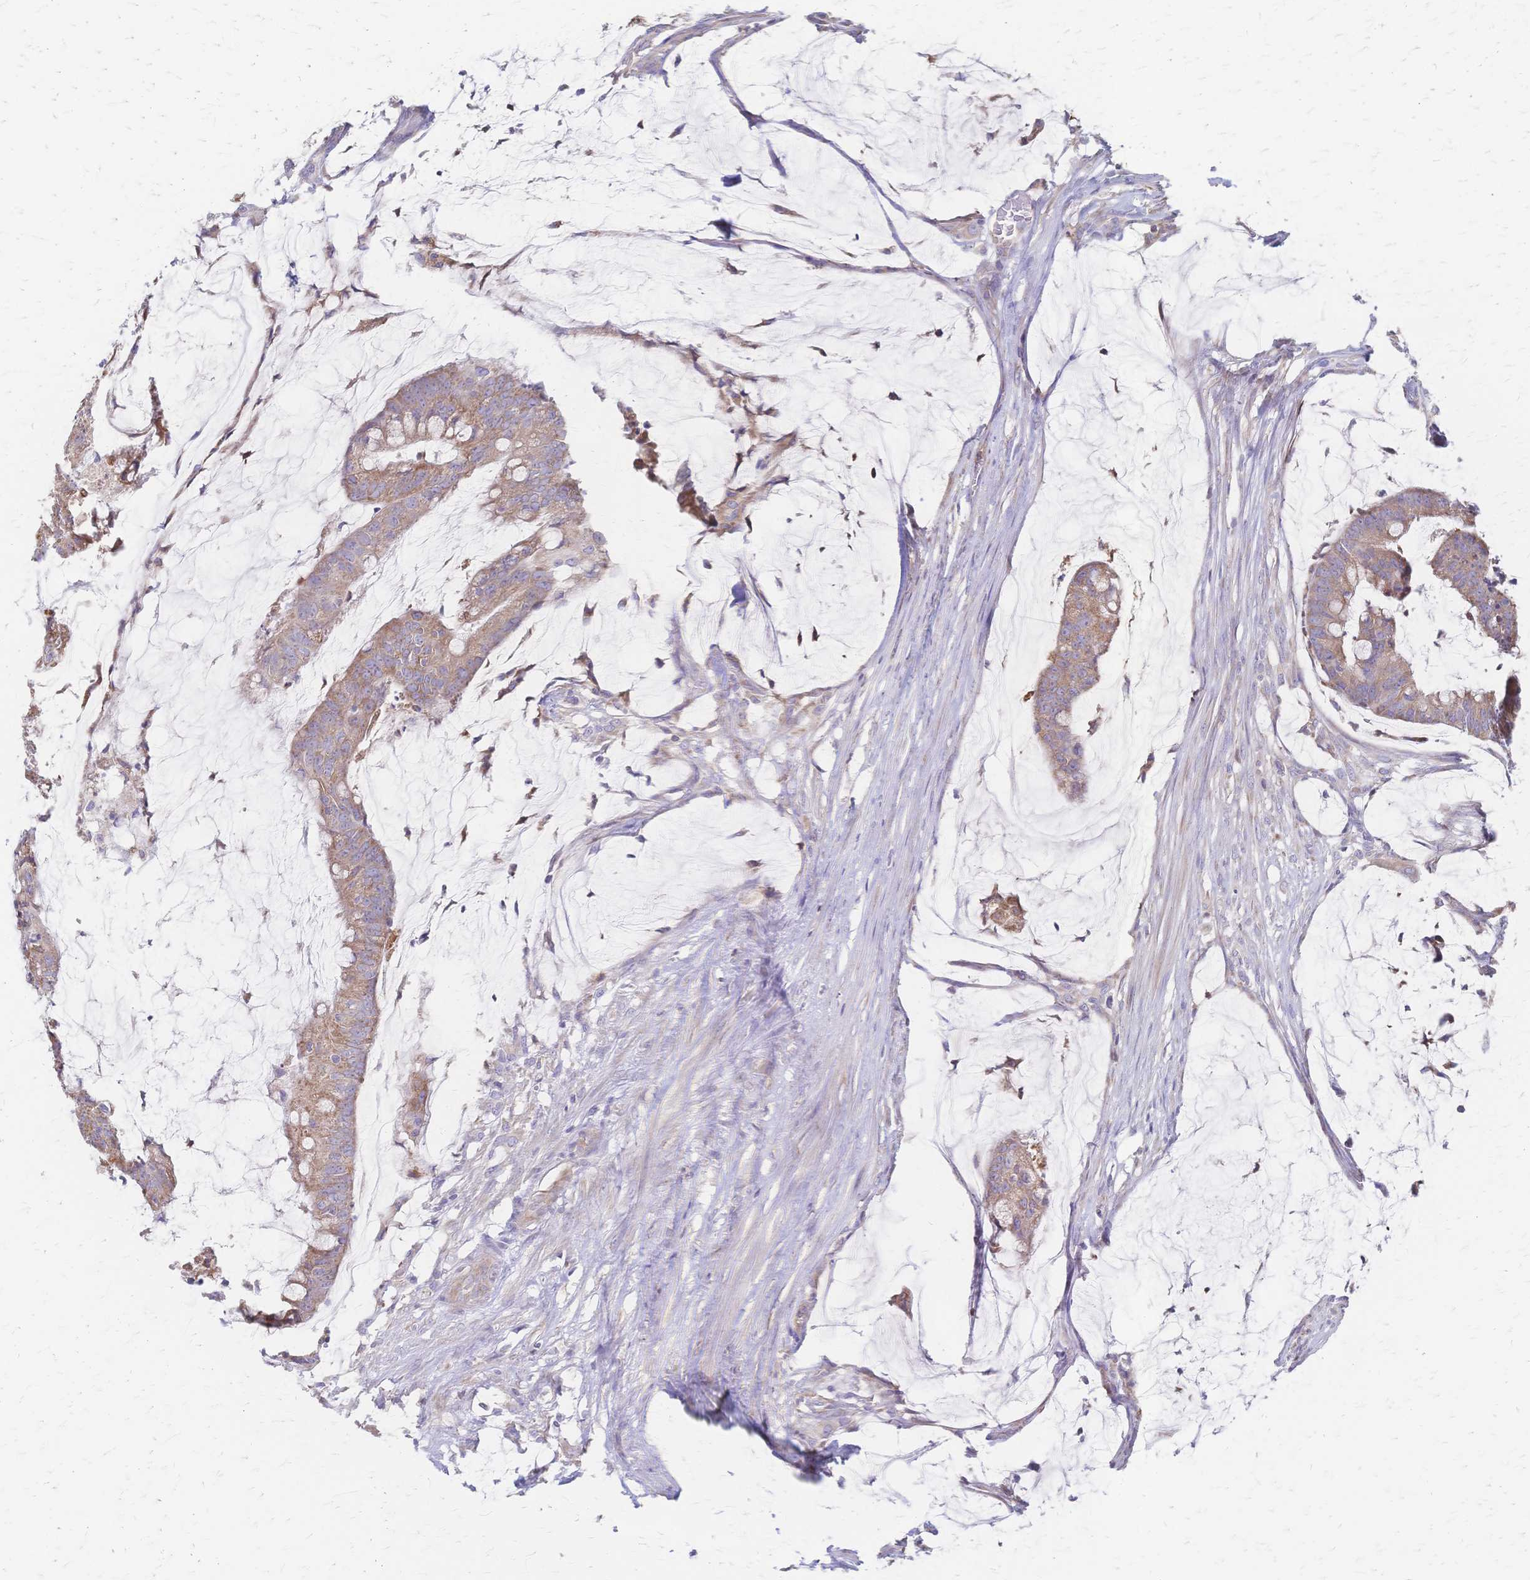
{"staining": {"intensity": "weak", "quantity": ">75%", "location": "cytoplasmic/membranous"}, "tissue": "colorectal cancer", "cell_type": "Tumor cells", "image_type": "cancer", "snomed": [{"axis": "morphology", "description": "Adenocarcinoma, NOS"}, {"axis": "topography", "description": "Colon"}], "caption": "About >75% of tumor cells in adenocarcinoma (colorectal) display weak cytoplasmic/membranous protein positivity as visualized by brown immunohistochemical staining.", "gene": "CYB5A", "patient": {"sex": "male", "age": 62}}